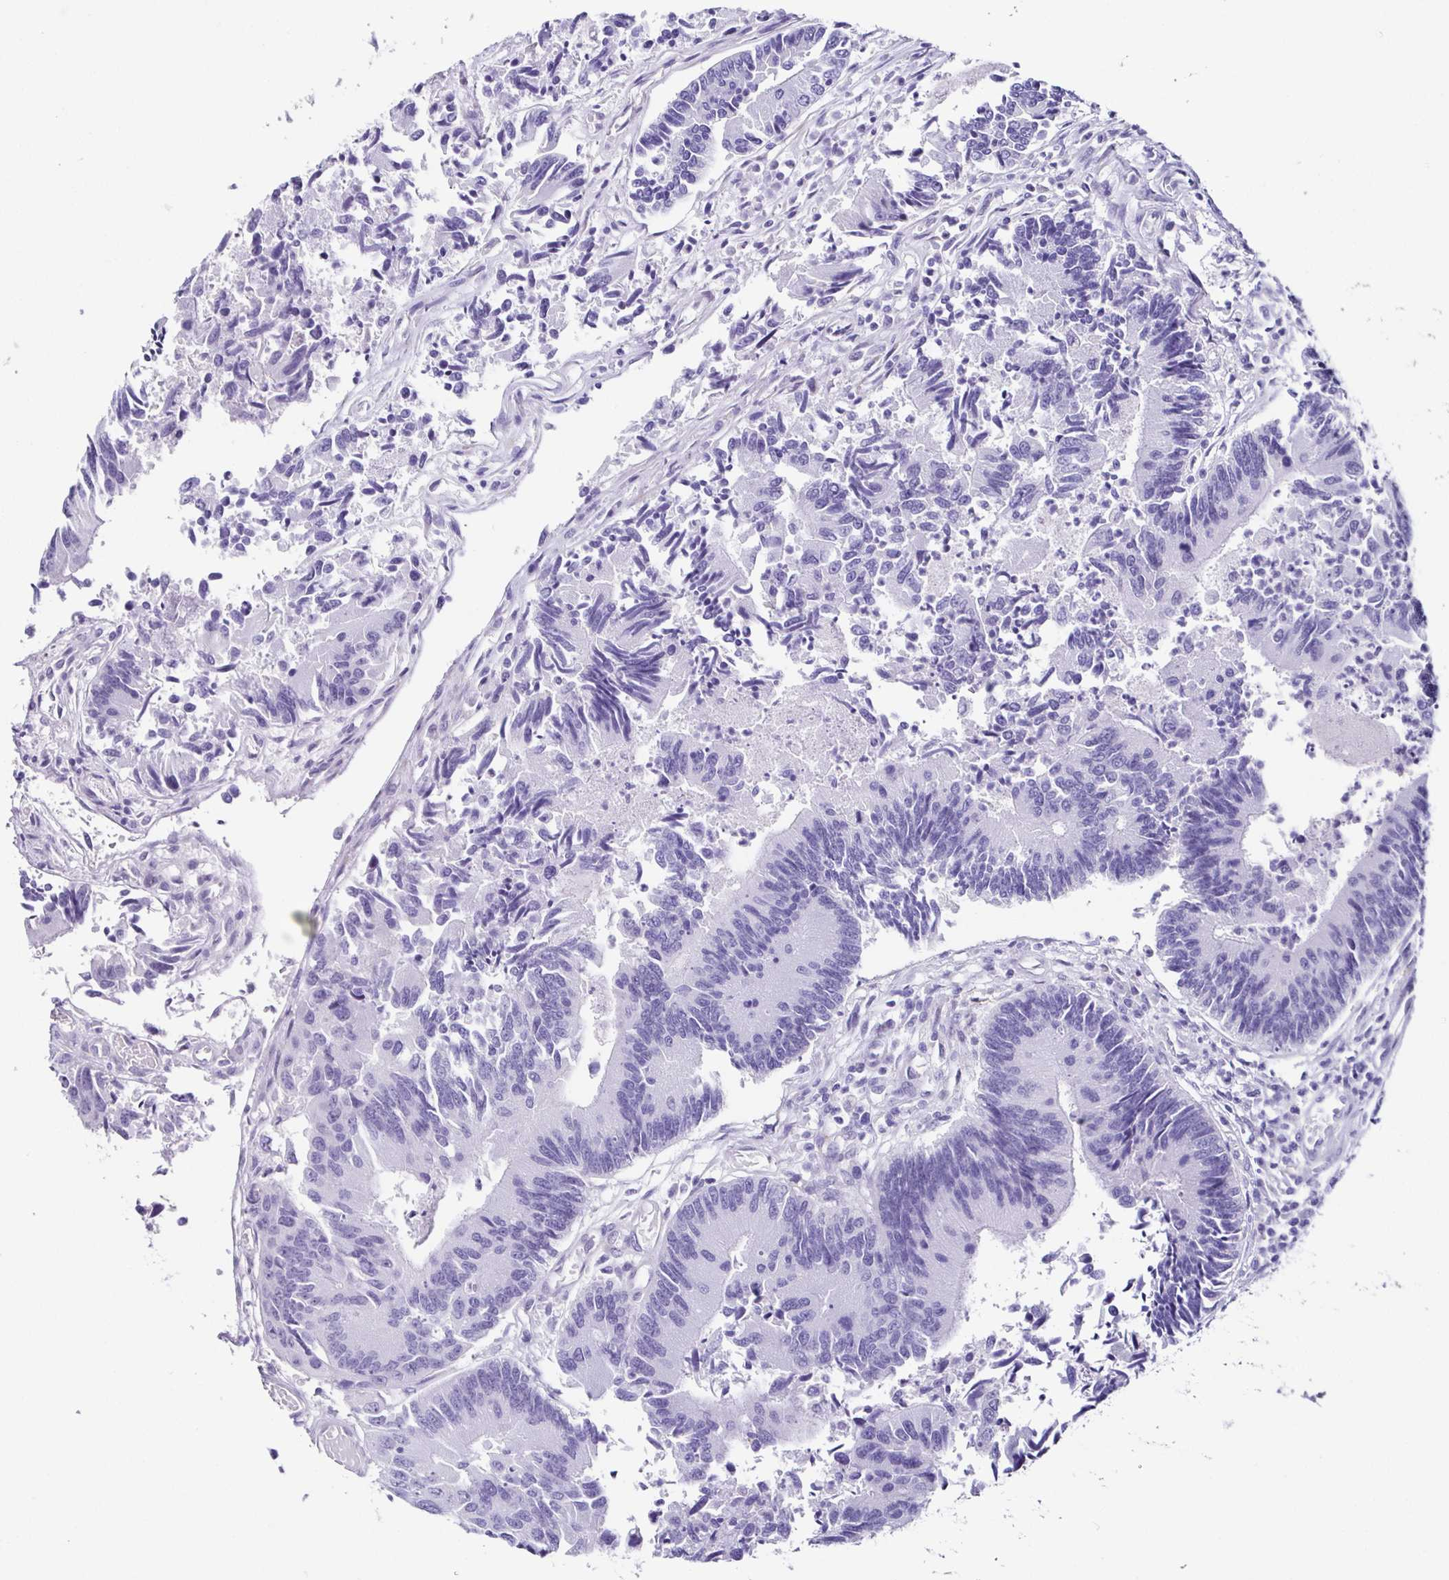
{"staining": {"intensity": "negative", "quantity": "none", "location": "none"}, "tissue": "colorectal cancer", "cell_type": "Tumor cells", "image_type": "cancer", "snomed": [{"axis": "morphology", "description": "Adenocarcinoma, NOS"}, {"axis": "topography", "description": "Colon"}], "caption": "Tumor cells show no significant protein positivity in adenocarcinoma (colorectal).", "gene": "TNNT2", "patient": {"sex": "female", "age": 67}}